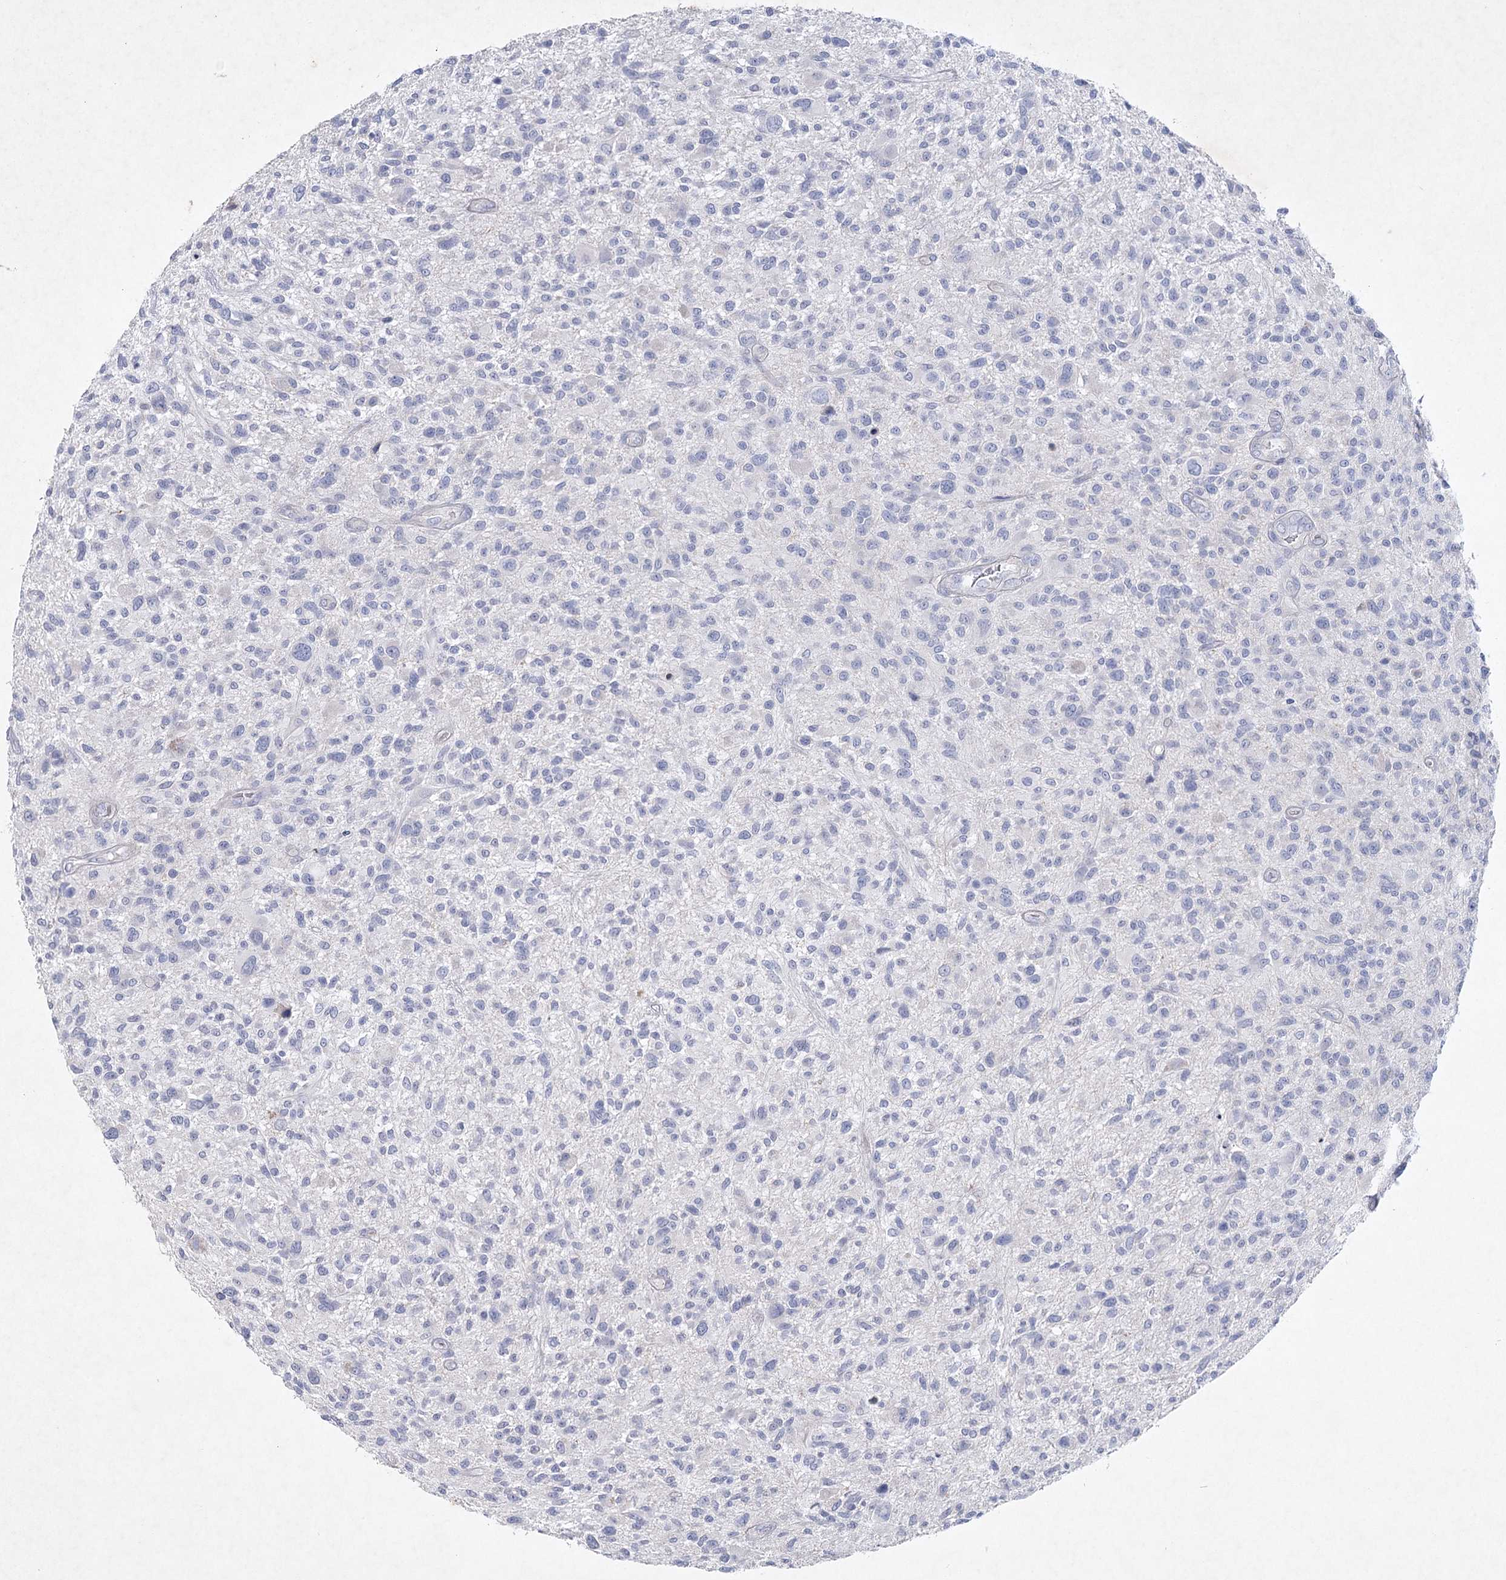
{"staining": {"intensity": "negative", "quantity": "none", "location": "none"}, "tissue": "glioma", "cell_type": "Tumor cells", "image_type": "cancer", "snomed": [{"axis": "morphology", "description": "Glioma, malignant, High grade"}, {"axis": "topography", "description": "Brain"}], "caption": "A photomicrograph of human malignant high-grade glioma is negative for staining in tumor cells. (Stains: DAB (3,3'-diaminobenzidine) immunohistochemistry with hematoxylin counter stain, Microscopy: brightfield microscopy at high magnification).", "gene": "MAP3K13", "patient": {"sex": "male", "age": 47}}